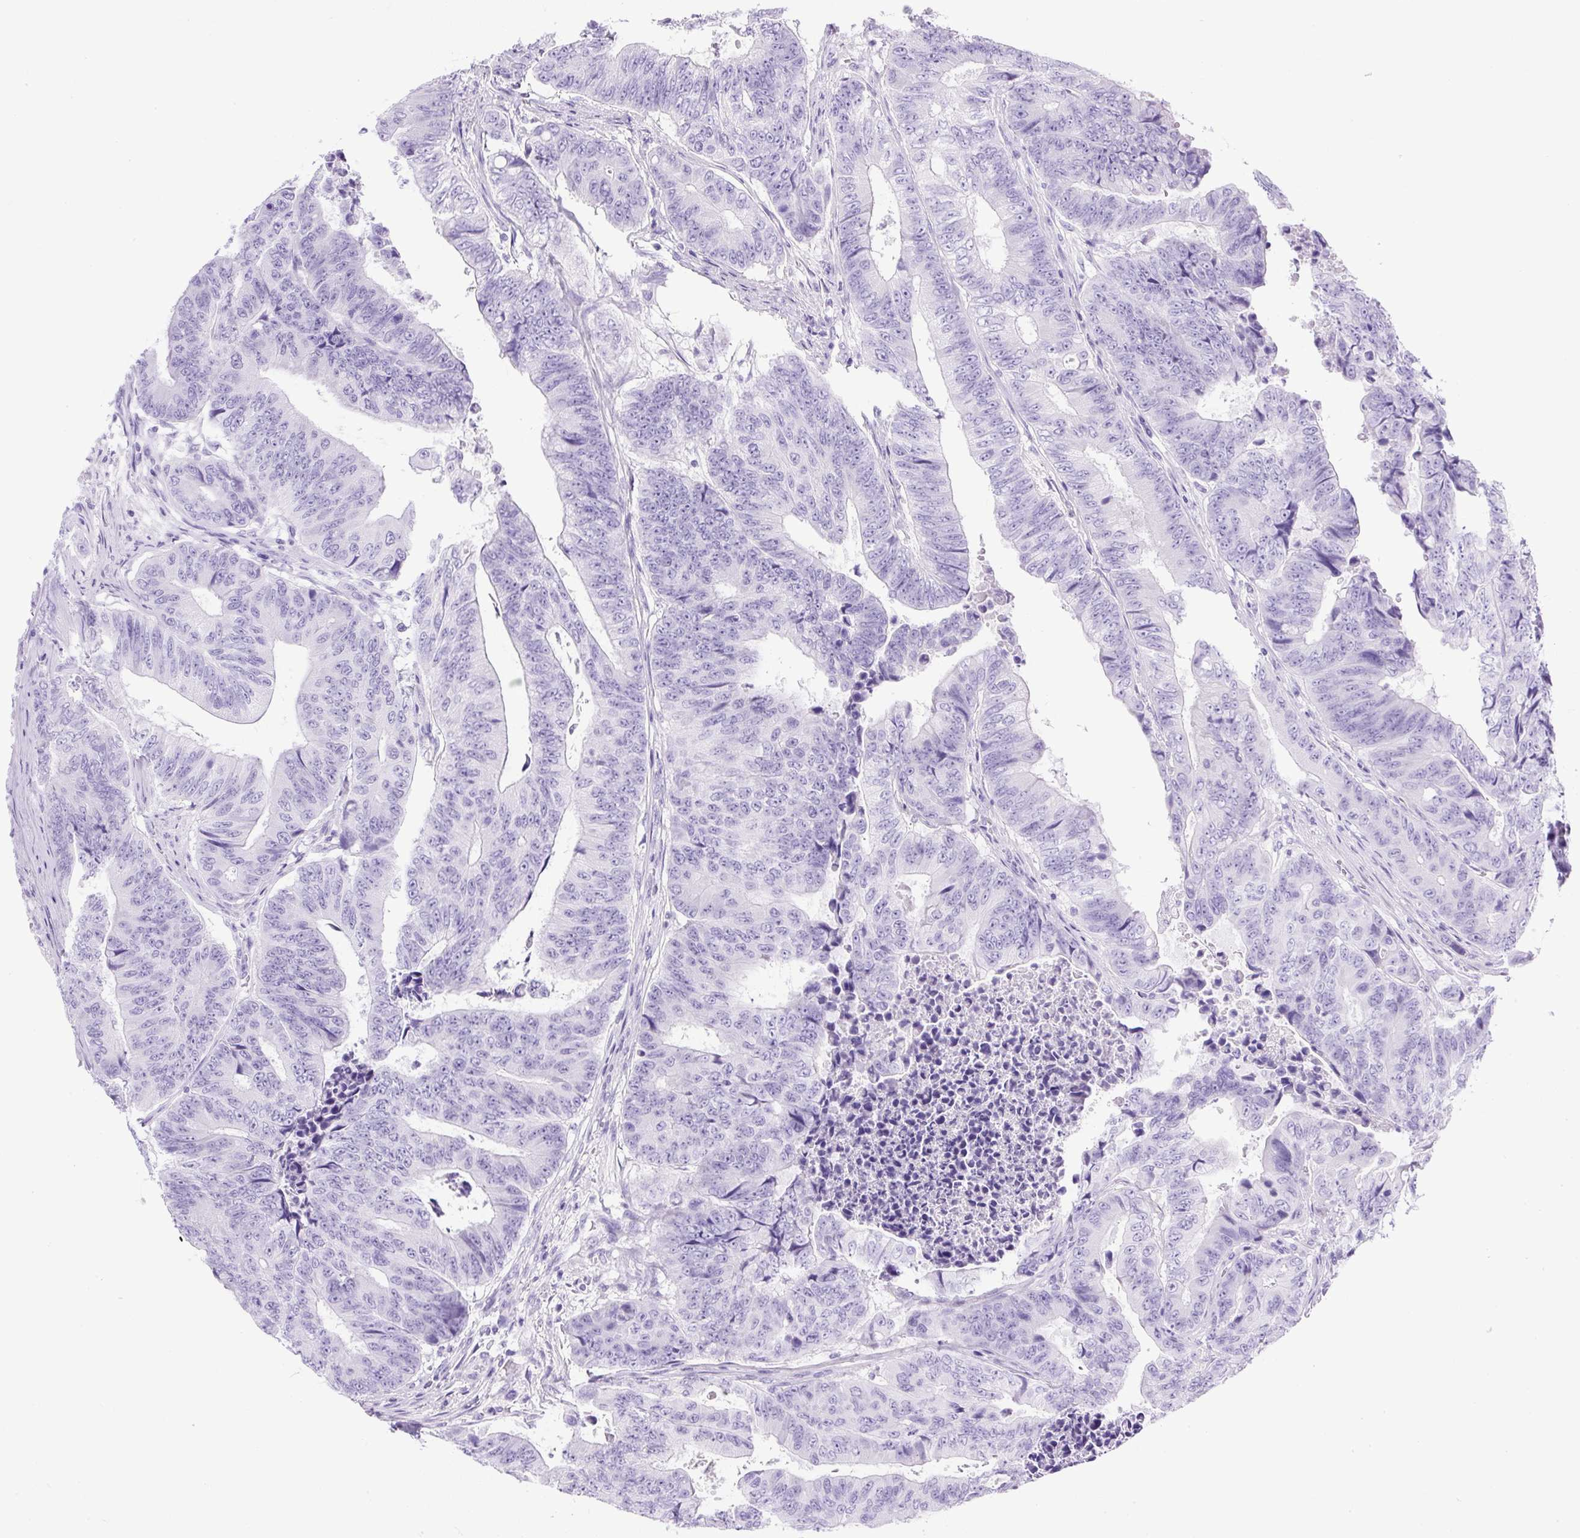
{"staining": {"intensity": "negative", "quantity": "none", "location": "none"}, "tissue": "colorectal cancer", "cell_type": "Tumor cells", "image_type": "cancer", "snomed": [{"axis": "morphology", "description": "Adenocarcinoma, NOS"}, {"axis": "topography", "description": "Colon"}], "caption": "This is a histopathology image of immunohistochemistry (IHC) staining of colorectal cancer, which shows no expression in tumor cells.", "gene": "UPP1", "patient": {"sex": "female", "age": 48}}